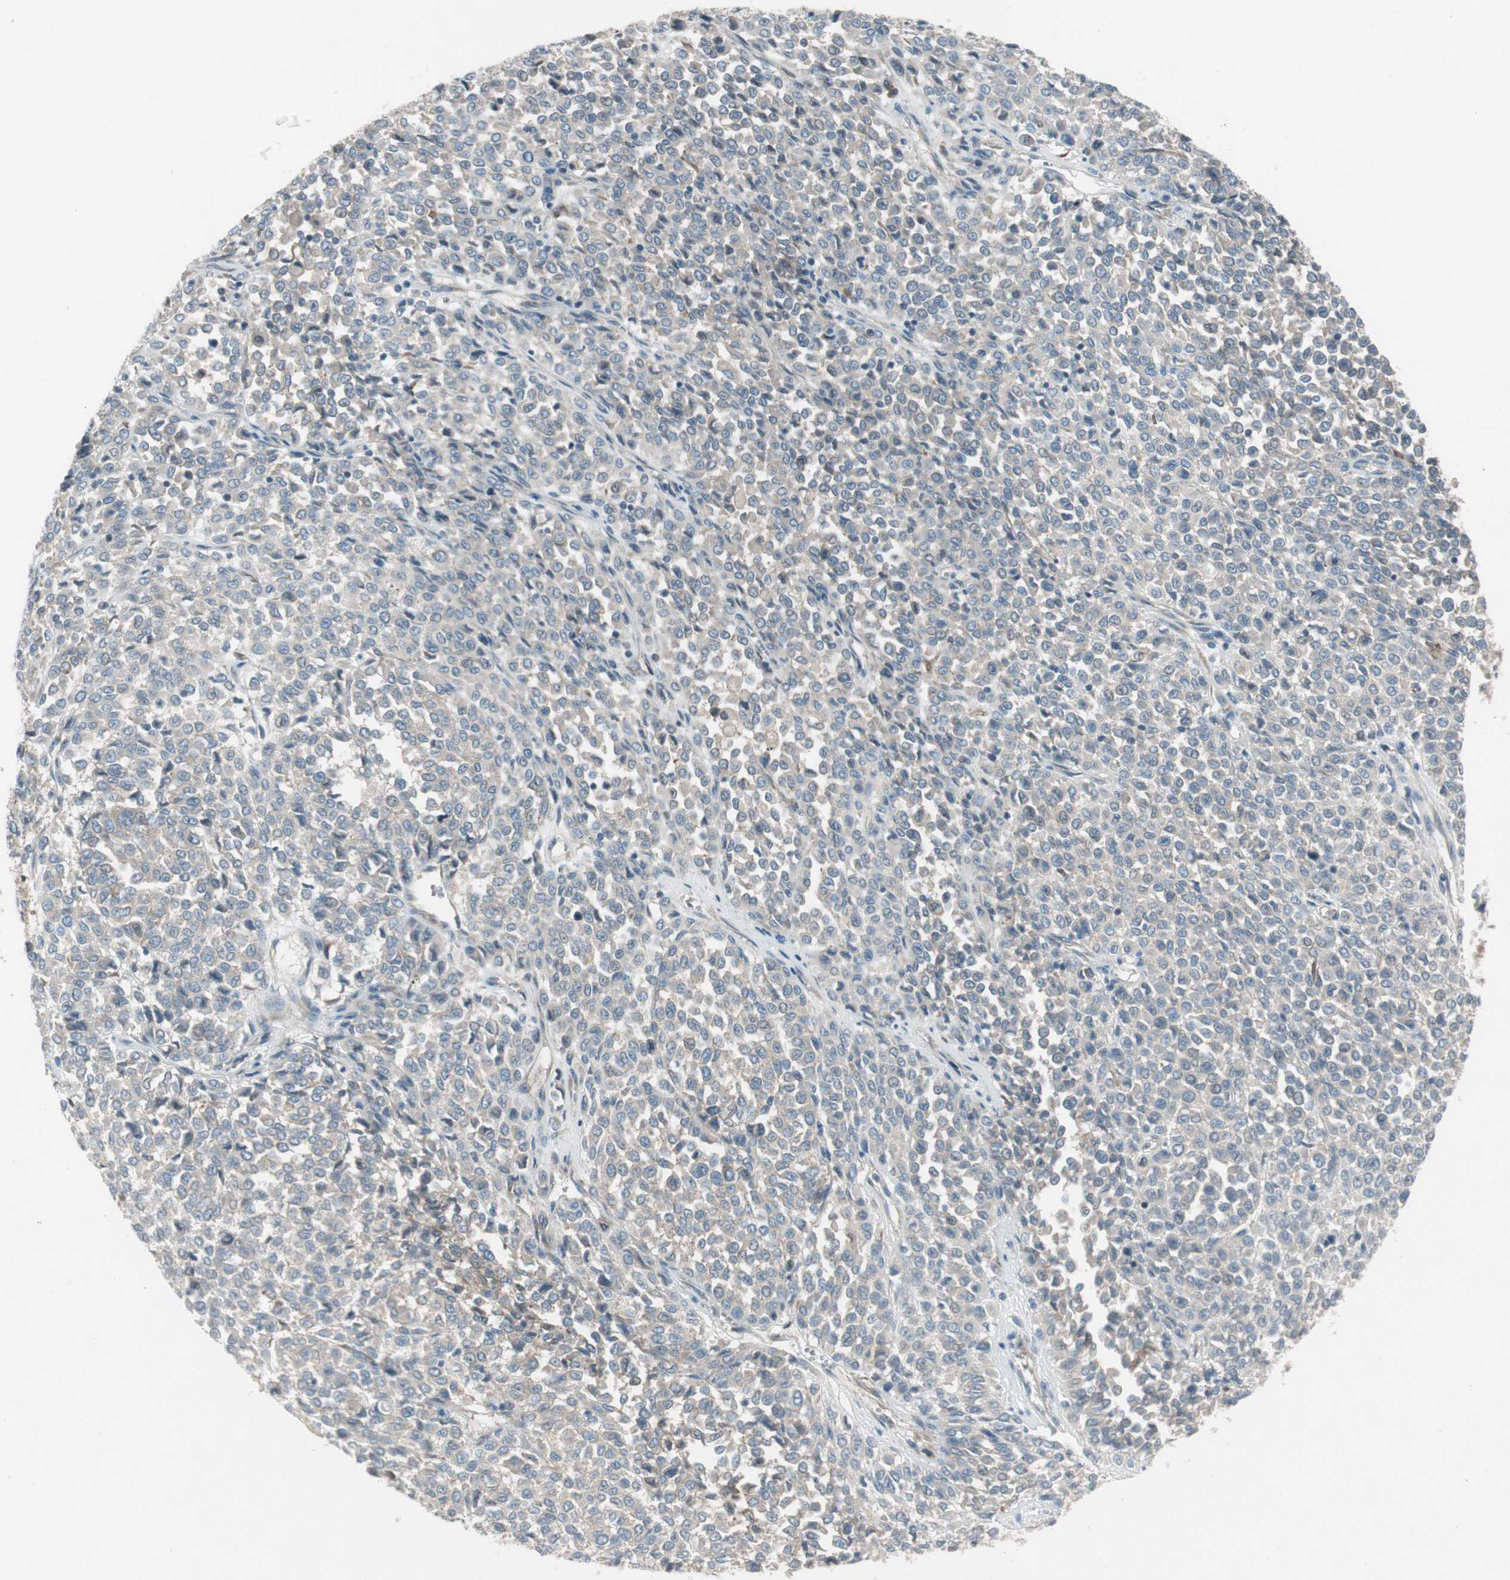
{"staining": {"intensity": "weak", "quantity": "25%-75%", "location": "cytoplasmic/membranous"}, "tissue": "melanoma", "cell_type": "Tumor cells", "image_type": "cancer", "snomed": [{"axis": "morphology", "description": "Malignant melanoma, Metastatic site"}, {"axis": "topography", "description": "Pancreas"}], "caption": "Immunohistochemistry (IHC) (DAB (3,3'-diaminobenzidine)) staining of melanoma shows weak cytoplasmic/membranous protein expression in approximately 25%-75% of tumor cells. The protein is shown in brown color, while the nuclei are stained blue.", "gene": "PANK2", "patient": {"sex": "female", "age": 30}}